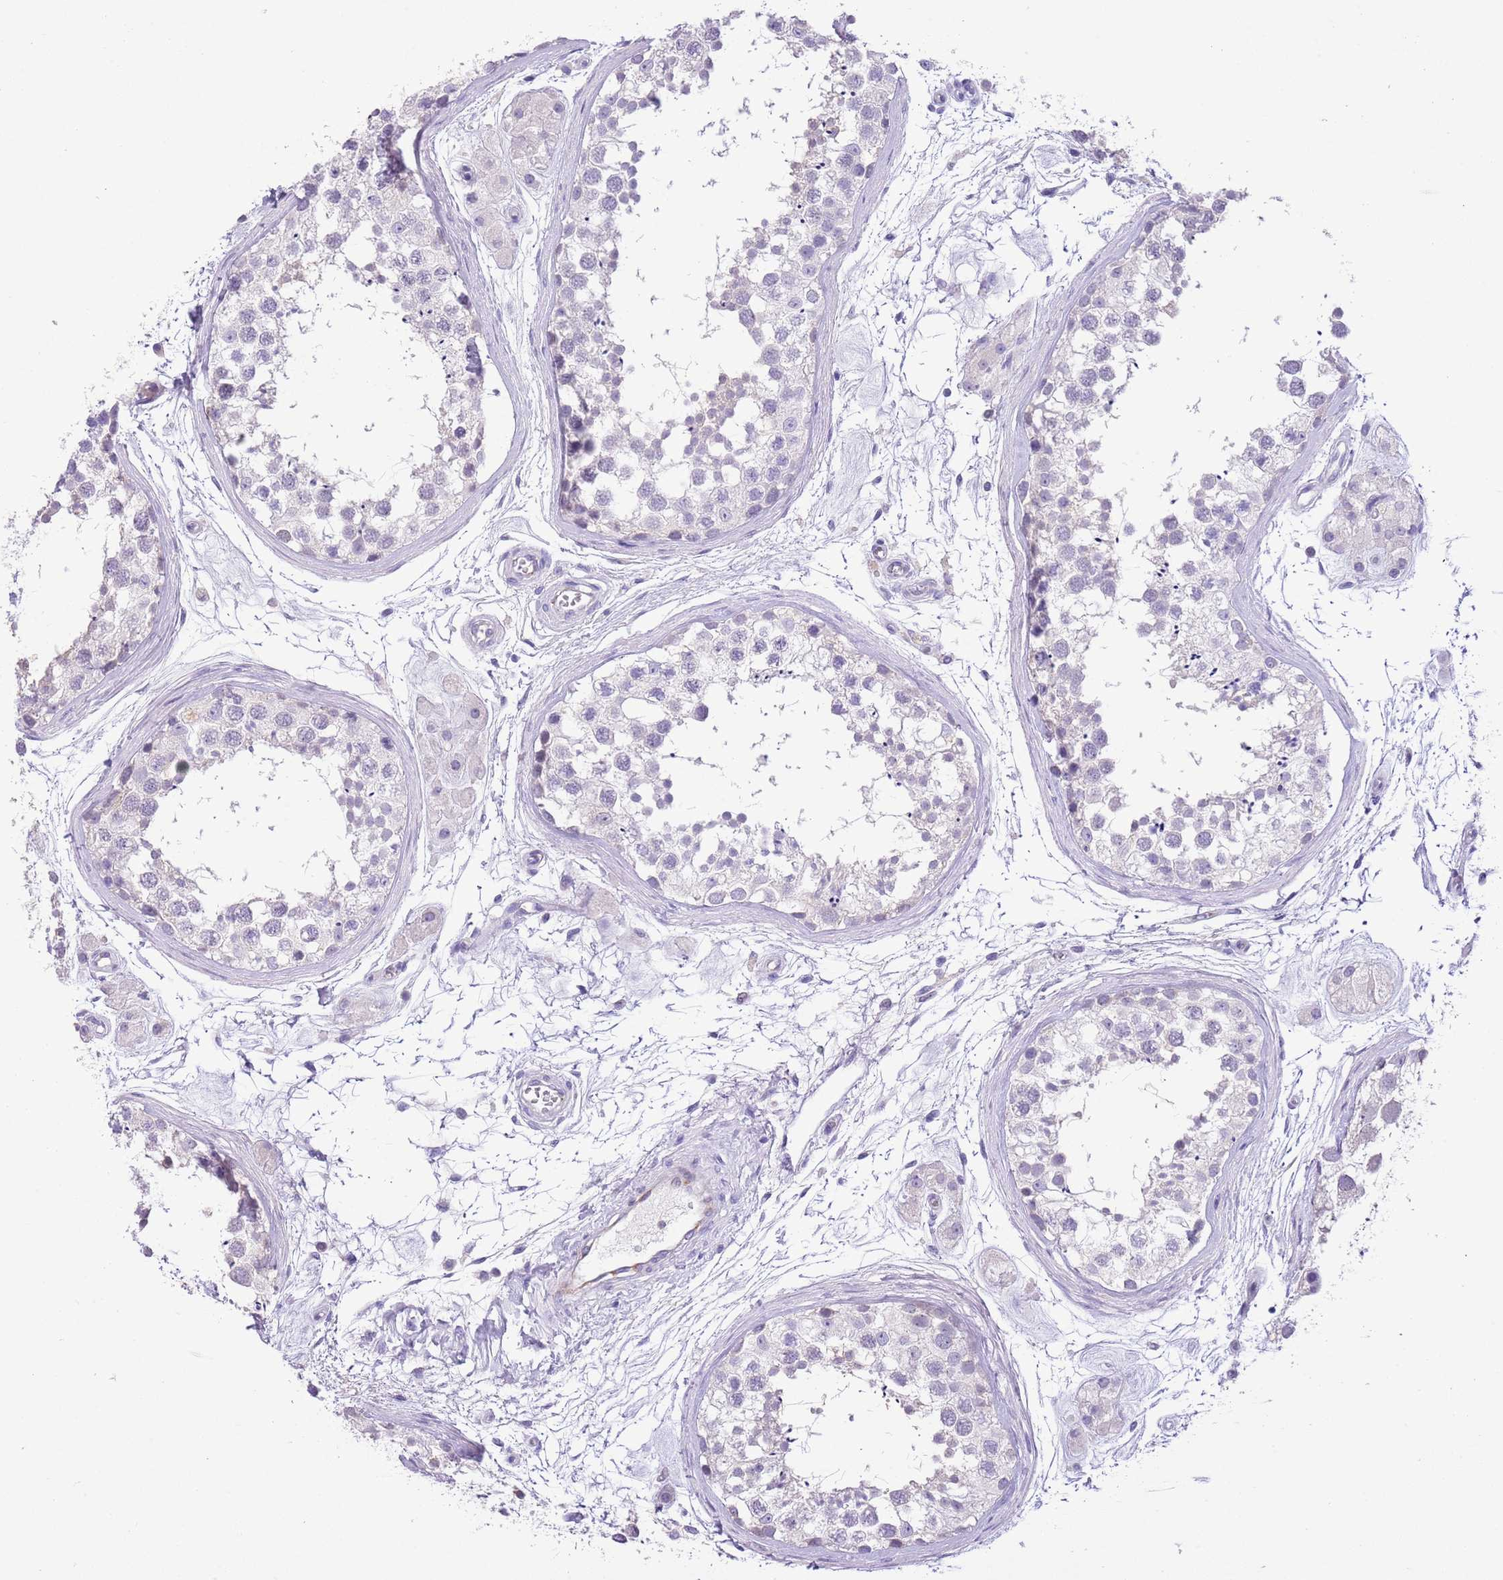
{"staining": {"intensity": "negative", "quantity": "none", "location": "none"}, "tissue": "testis", "cell_type": "Cells in seminiferous ducts", "image_type": "normal", "snomed": [{"axis": "morphology", "description": "Normal tissue, NOS"}, {"axis": "topography", "description": "Testis"}], "caption": "Cells in seminiferous ducts show no significant positivity in normal testis. Brightfield microscopy of immunohistochemistry (IHC) stained with DAB (brown) and hematoxylin (blue), captured at high magnification.", "gene": "CLEC2A", "patient": {"sex": "male", "age": 56}}